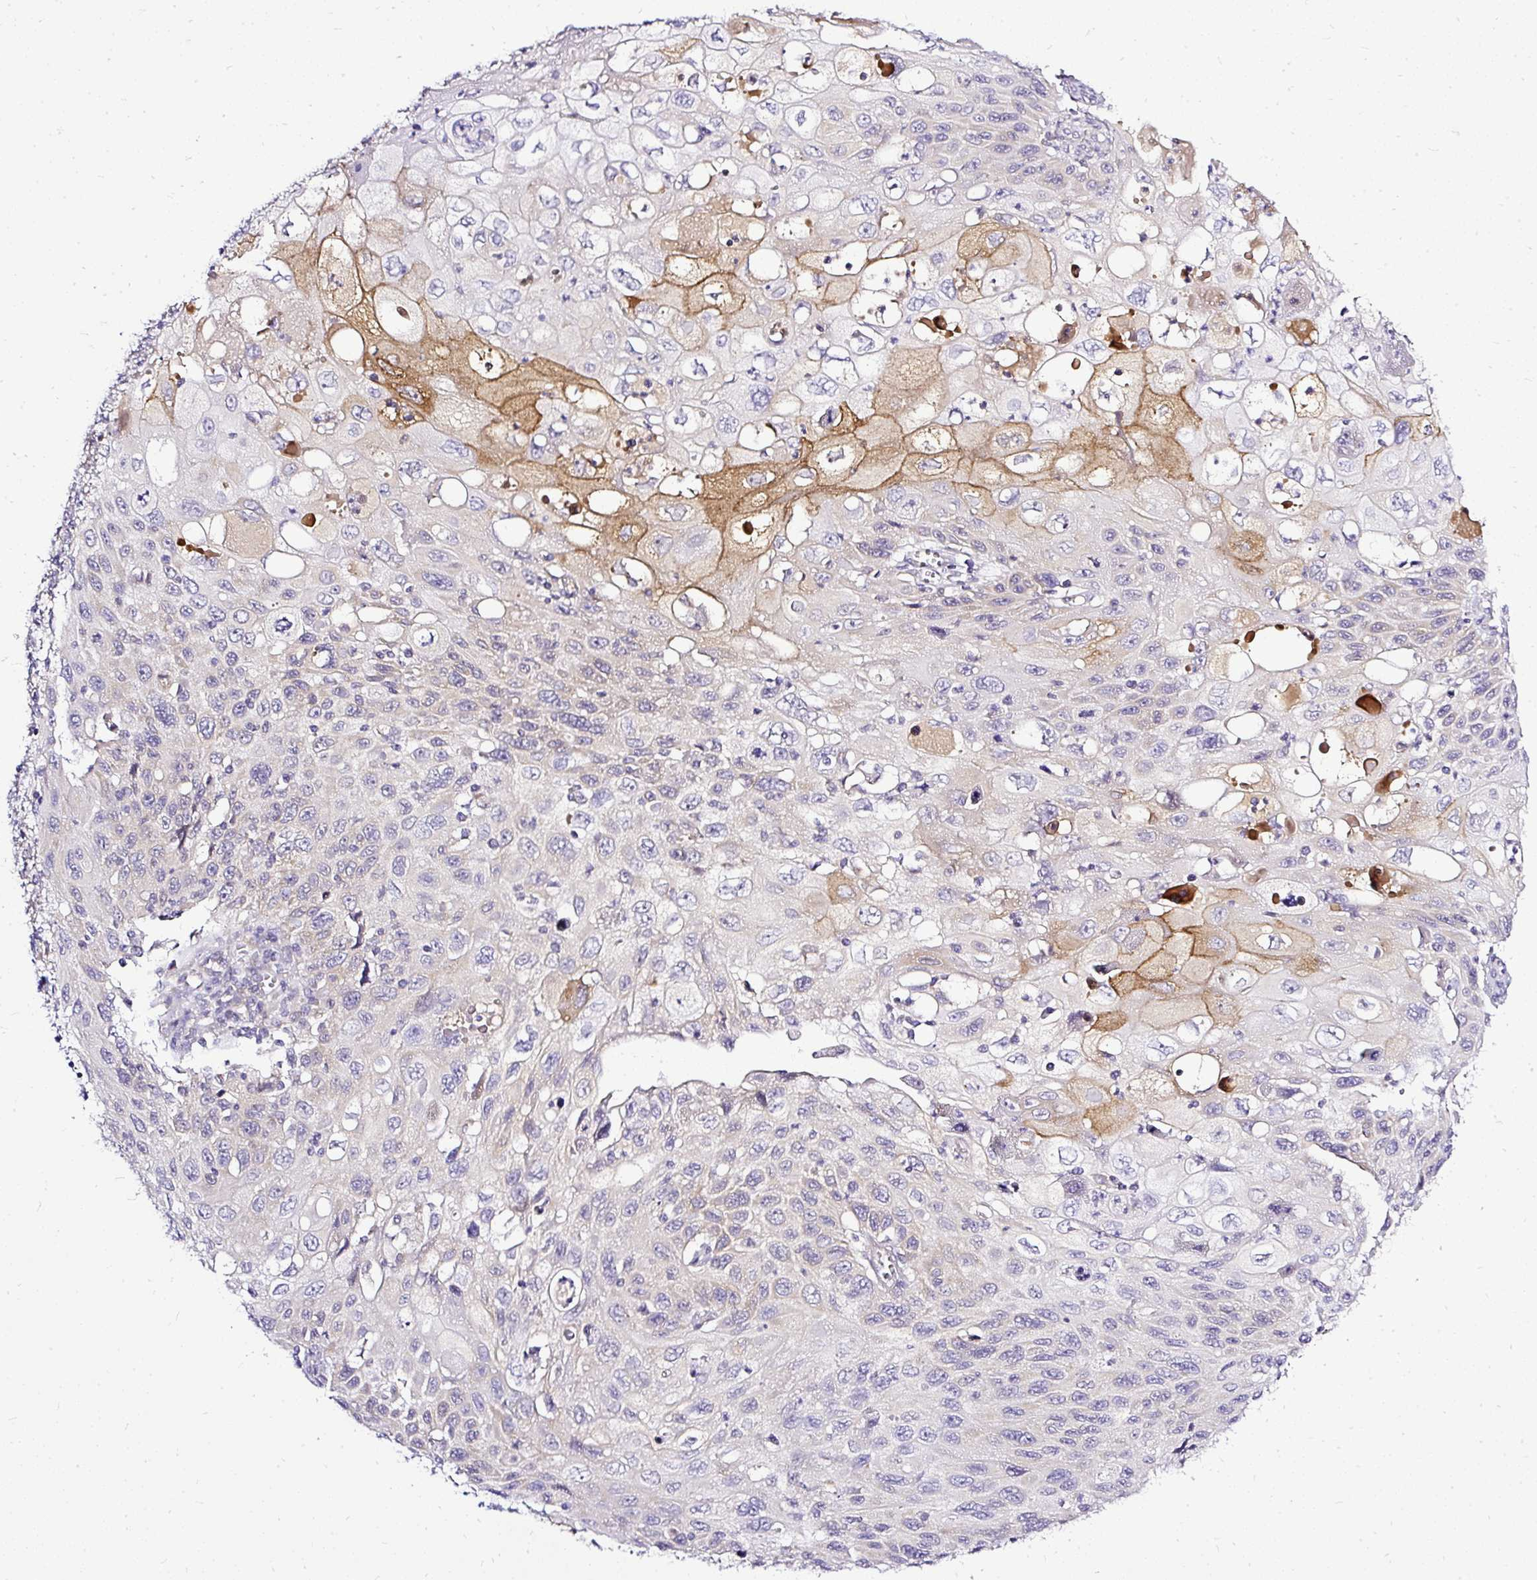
{"staining": {"intensity": "moderate", "quantity": "<25%", "location": "cytoplasmic/membranous"}, "tissue": "cervical cancer", "cell_type": "Tumor cells", "image_type": "cancer", "snomed": [{"axis": "morphology", "description": "Squamous cell carcinoma, NOS"}, {"axis": "topography", "description": "Cervix"}], "caption": "Brown immunohistochemical staining in human cervical squamous cell carcinoma displays moderate cytoplasmic/membranous staining in about <25% of tumor cells.", "gene": "AMFR", "patient": {"sex": "female", "age": 70}}